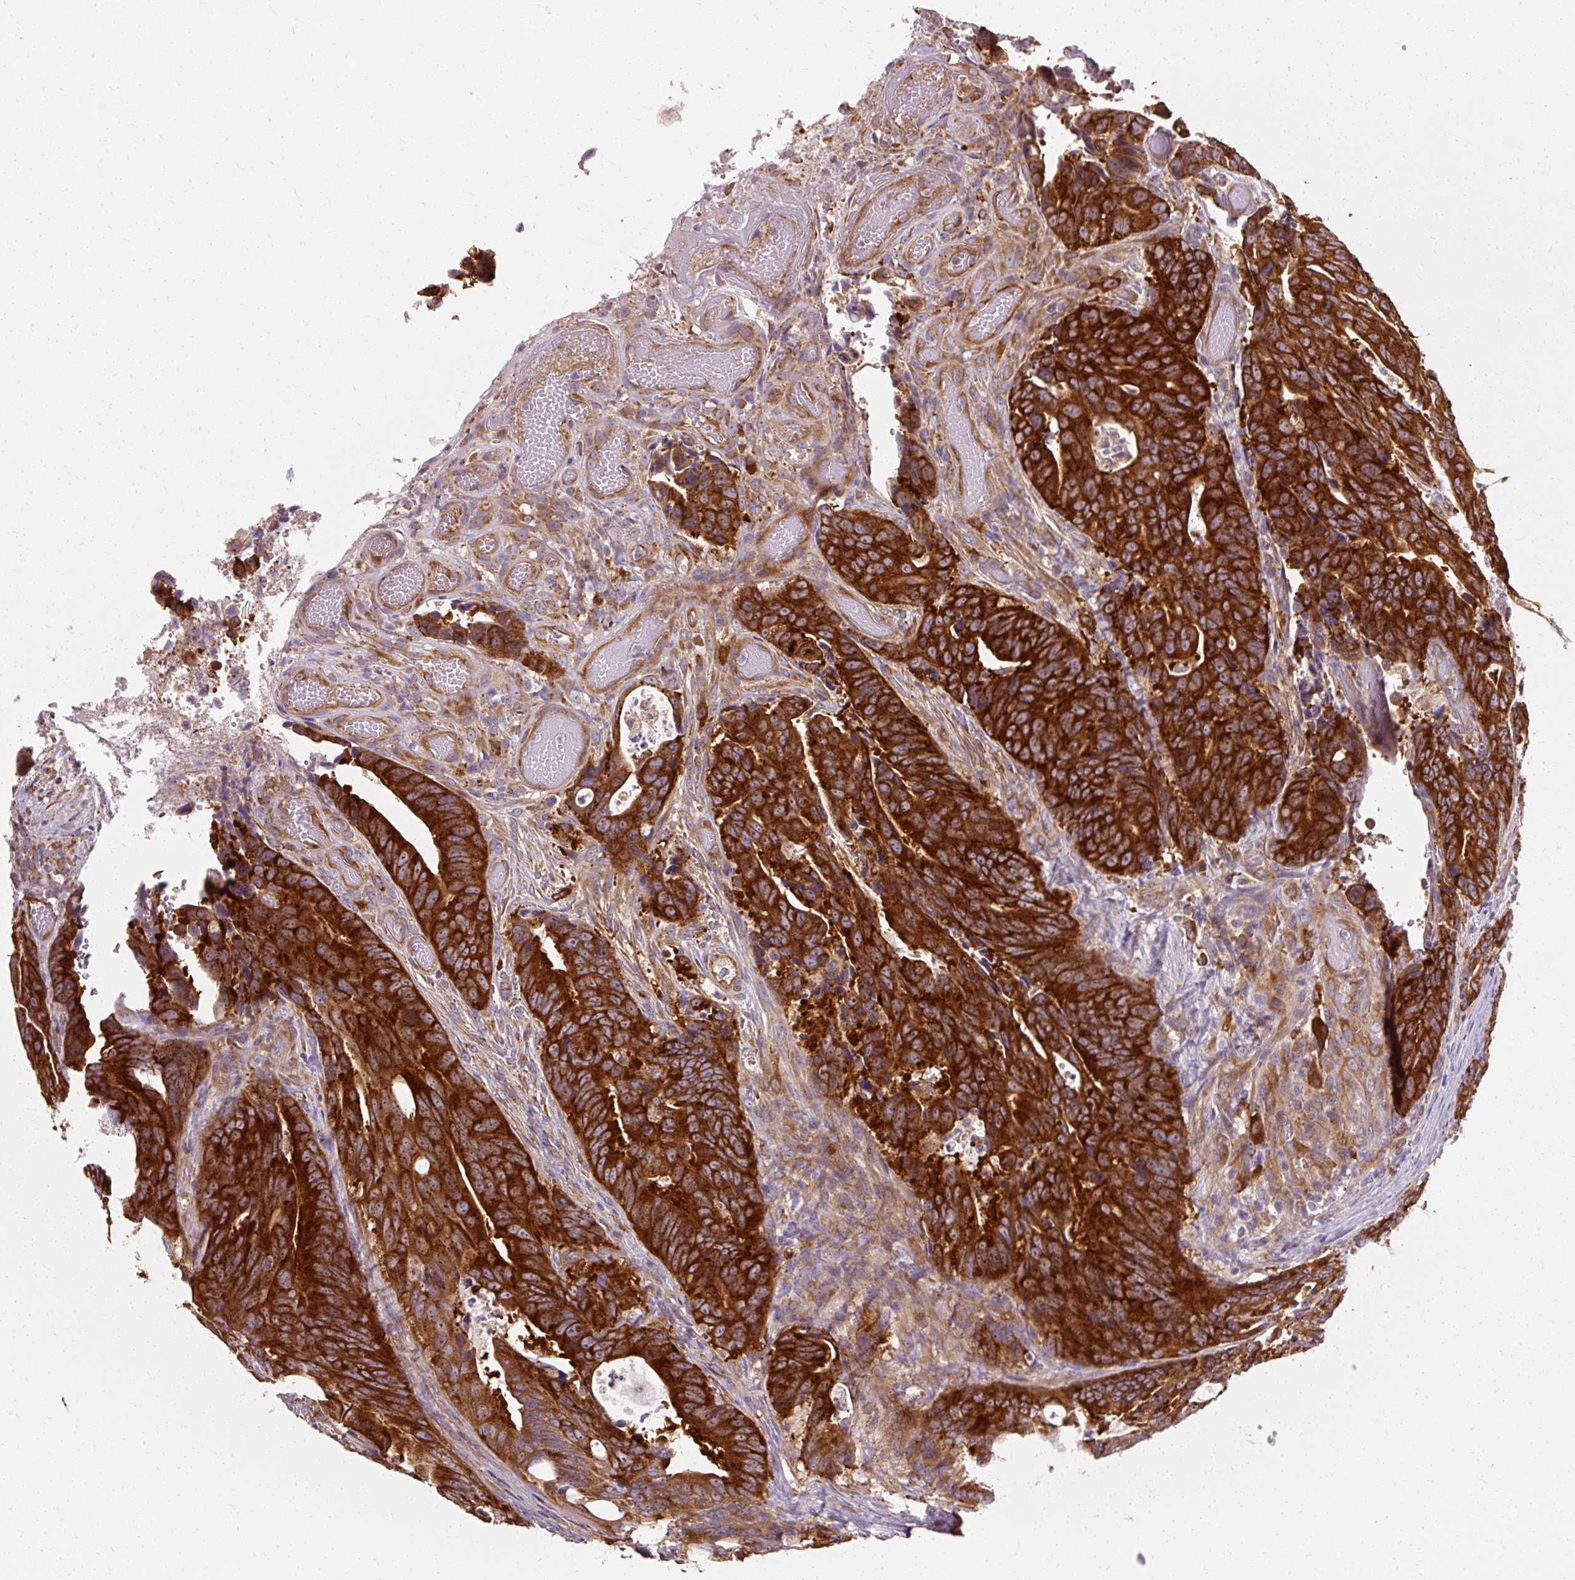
{"staining": {"intensity": "strong", "quantity": ">75%", "location": "cytoplasmic/membranous"}, "tissue": "colorectal cancer", "cell_type": "Tumor cells", "image_type": "cancer", "snomed": [{"axis": "morphology", "description": "Adenocarcinoma, NOS"}, {"axis": "topography", "description": "Colon"}], "caption": "Protein expression analysis of human adenocarcinoma (colorectal) reveals strong cytoplasmic/membranous staining in approximately >75% of tumor cells.", "gene": "TBC1D4", "patient": {"sex": "female", "age": 82}}